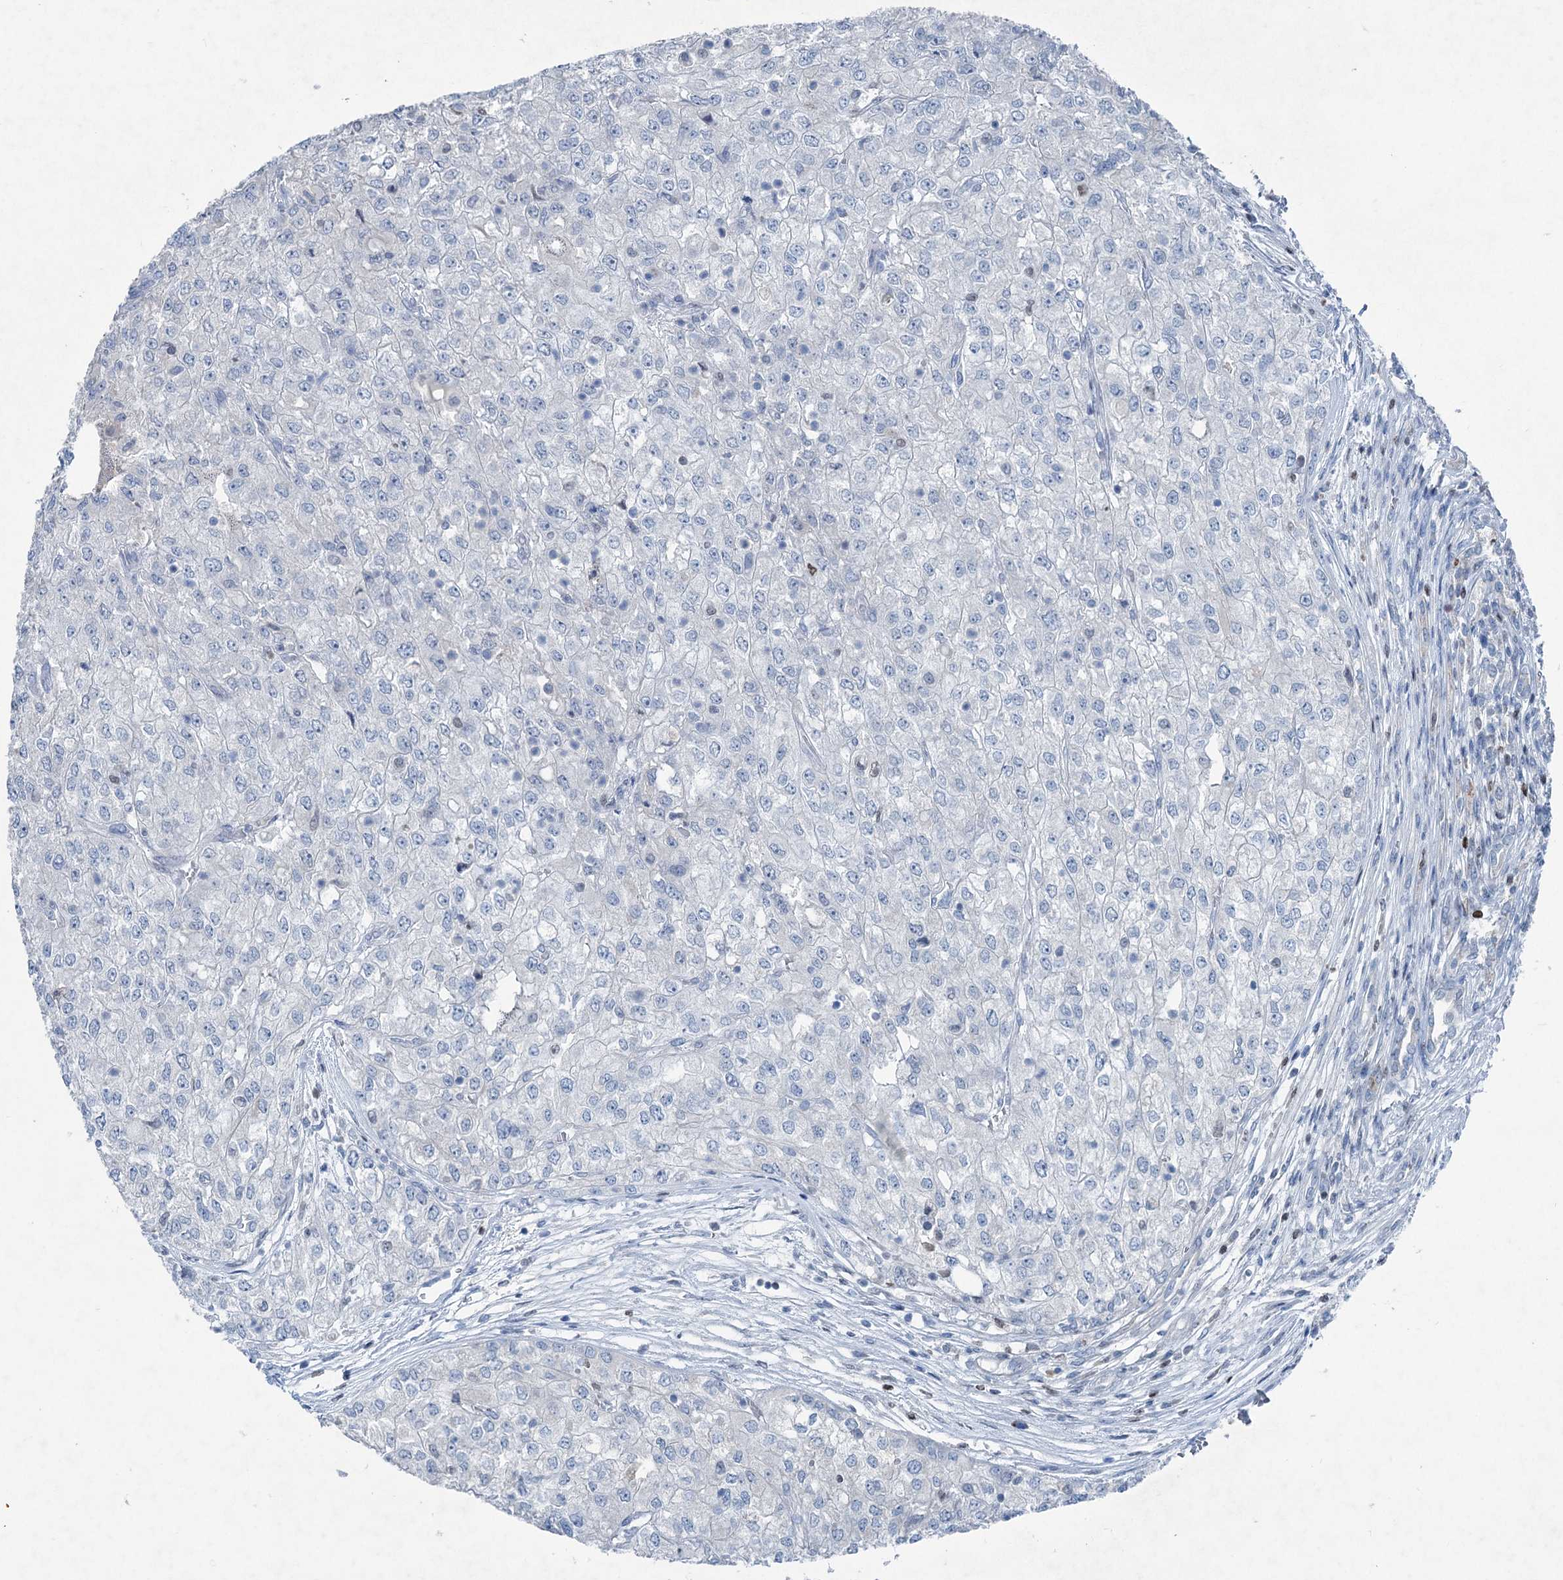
{"staining": {"intensity": "negative", "quantity": "none", "location": "none"}, "tissue": "renal cancer", "cell_type": "Tumor cells", "image_type": "cancer", "snomed": [{"axis": "morphology", "description": "Adenocarcinoma, NOS"}, {"axis": "topography", "description": "Kidney"}], "caption": "The image exhibits no significant positivity in tumor cells of renal adenocarcinoma.", "gene": "ELP4", "patient": {"sex": "female", "age": 54}}